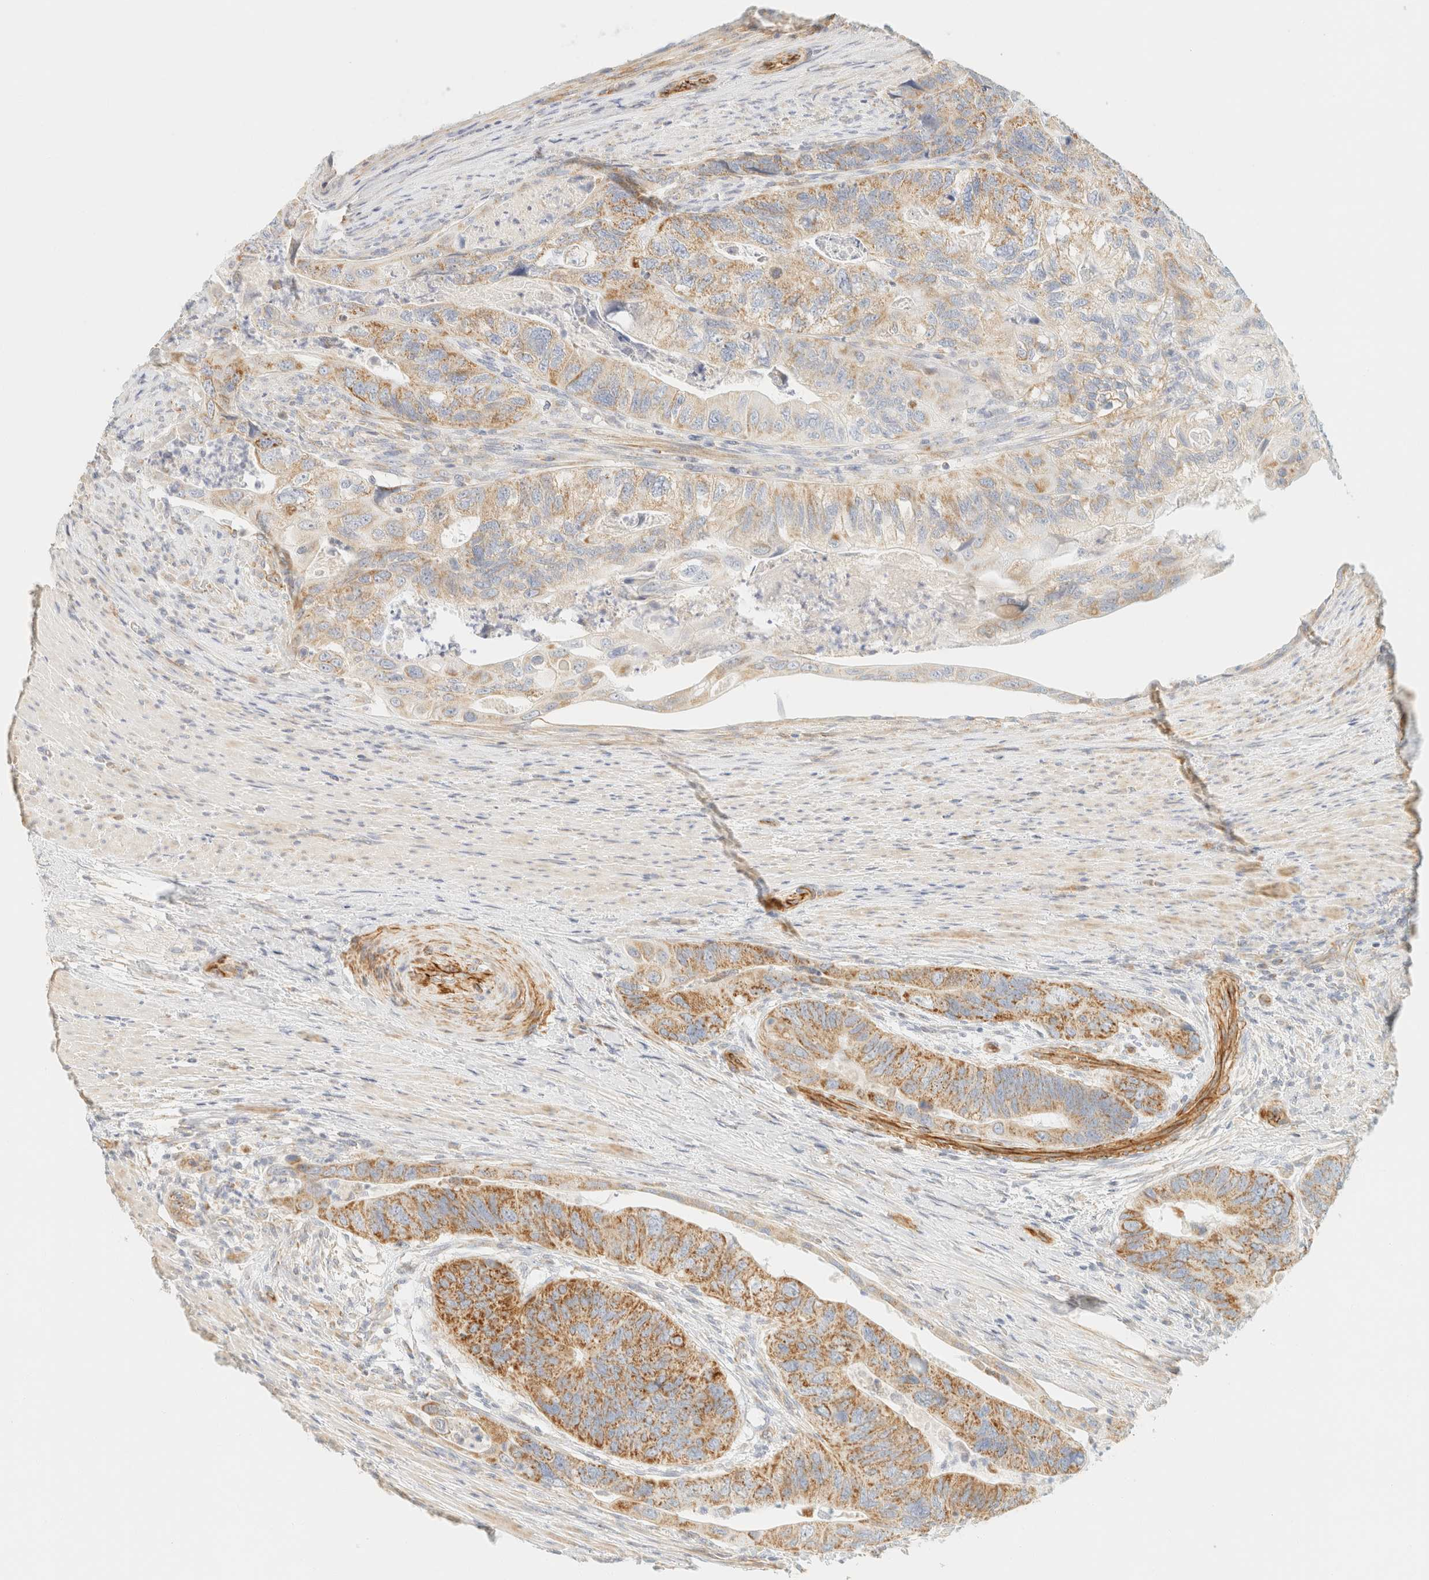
{"staining": {"intensity": "moderate", "quantity": ">75%", "location": "cytoplasmic/membranous"}, "tissue": "colorectal cancer", "cell_type": "Tumor cells", "image_type": "cancer", "snomed": [{"axis": "morphology", "description": "Adenocarcinoma, NOS"}, {"axis": "topography", "description": "Rectum"}], "caption": "Protein expression analysis of human colorectal cancer reveals moderate cytoplasmic/membranous staining in about >75% of tumor cells.", "gene": "MRM3", "patient": {"sex": "male", "age": 63}}